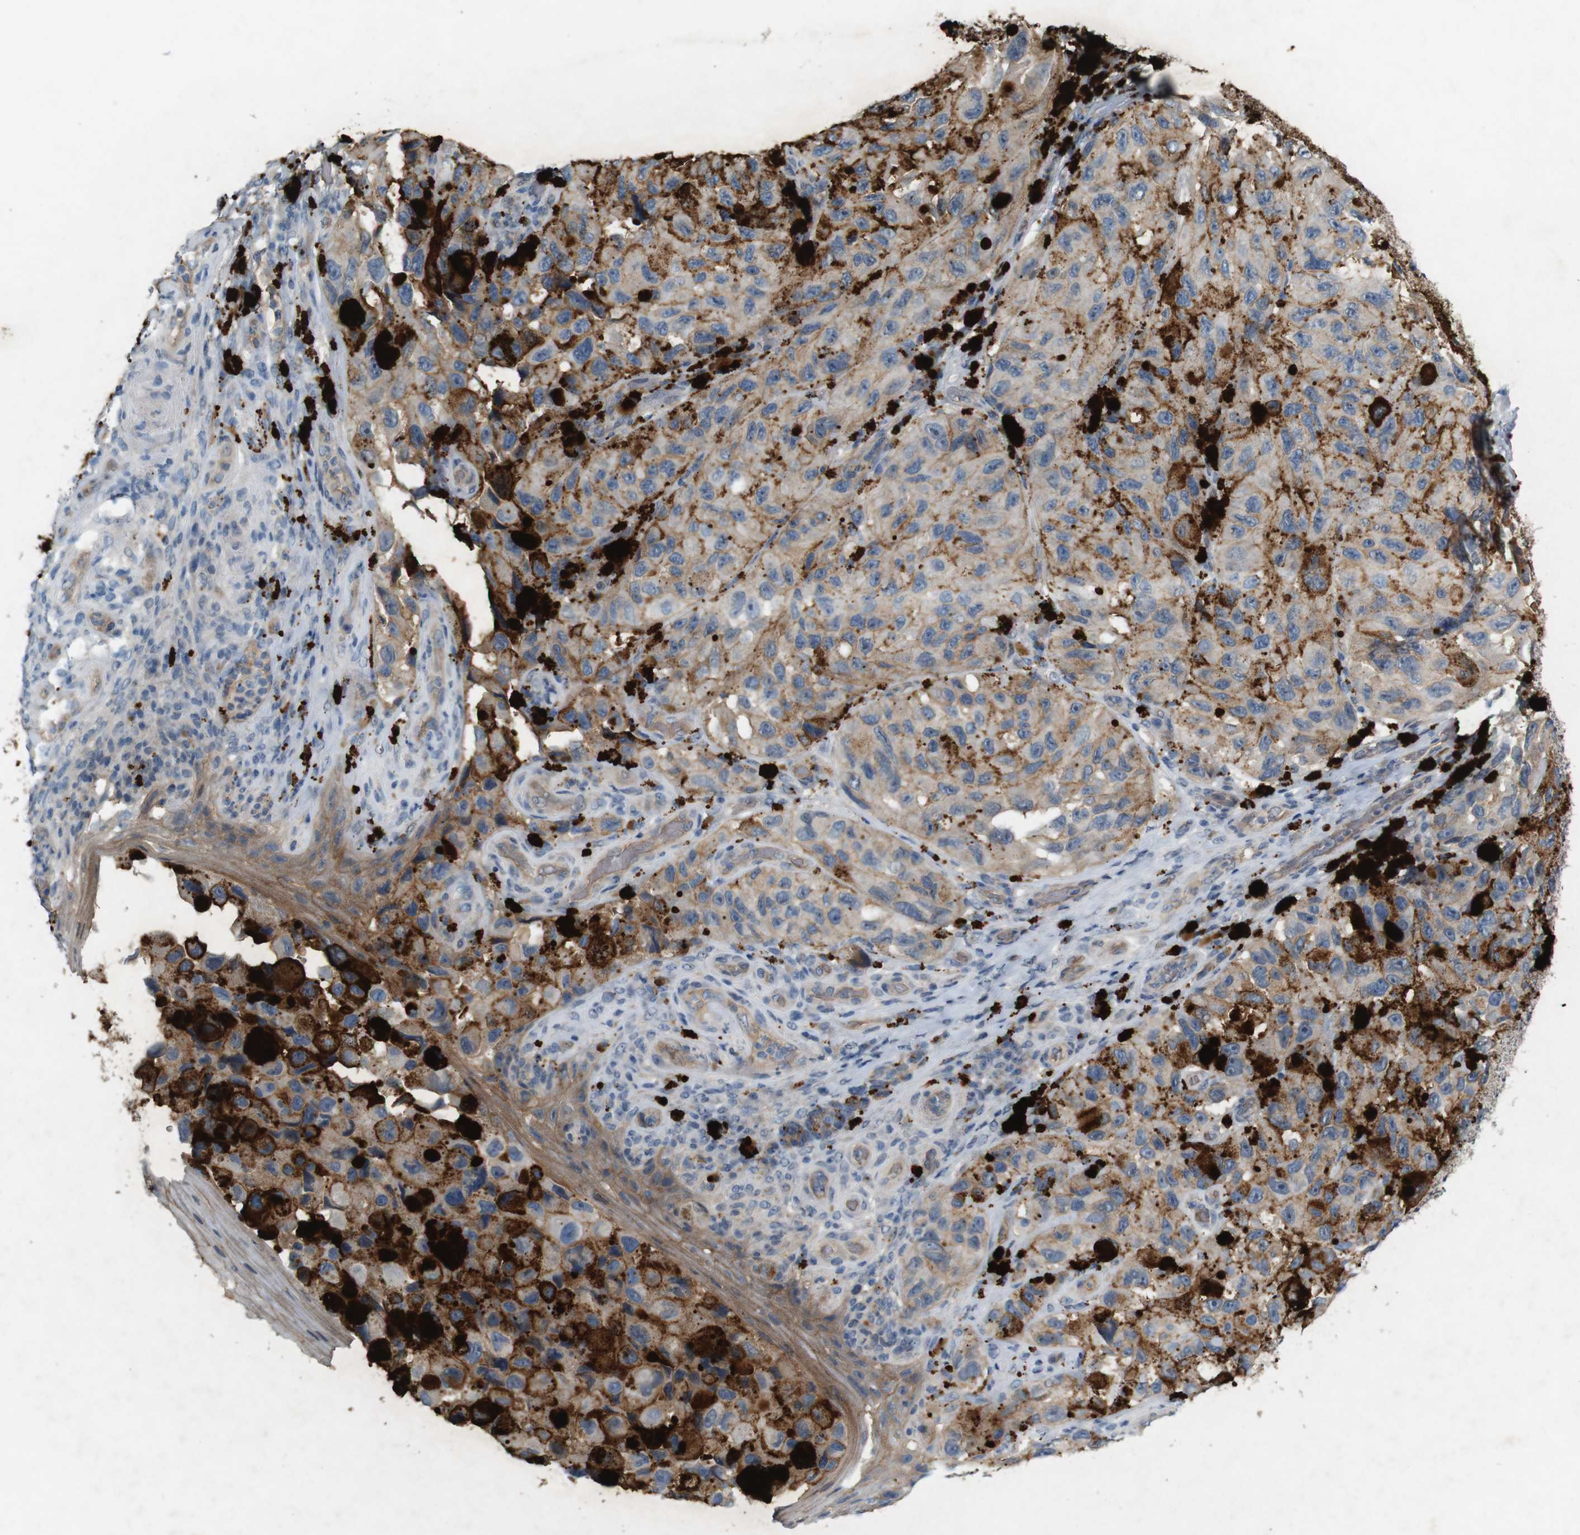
{"staining": {"intensity": "weak", "quantity": ">75%", "location": "cytoplasmic/membranous"}, "tissue": "melanoma", "cell_type": "Tumor cells", "image_type": "cancer", "snomed": [{"axis": "morphology", "description": "Malignant melanoma, NOS"}, {"axis": "topography", "description": "Skin"}], "caption": "Malignant melanoma stained for a protein (brown) demonstrates weak cytoplasmic/membranous positive staining in about >75% of tumor cells.", "gene": "PVR", "patient": {"sex": "female", "age": 73}}